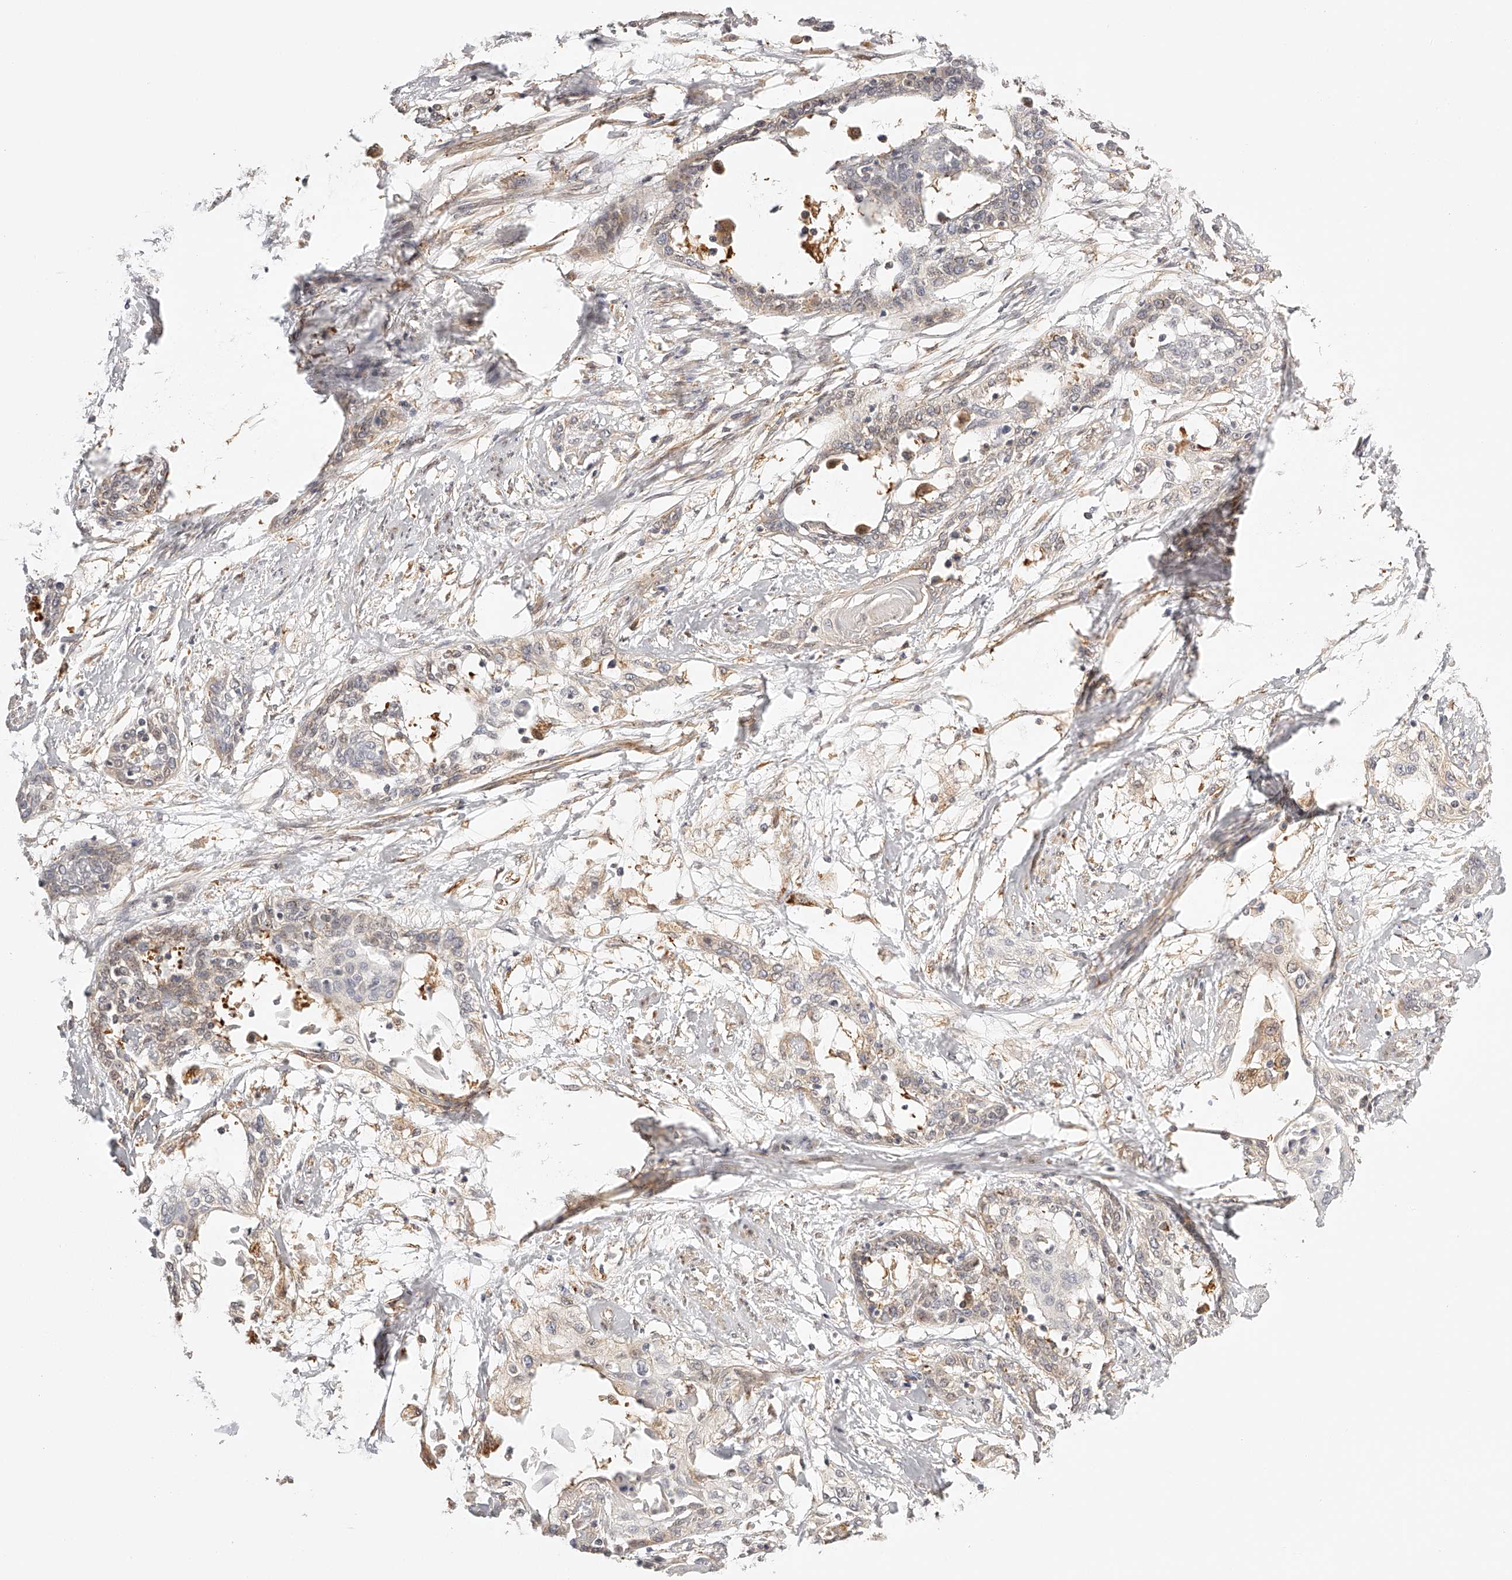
{"staining": {"intensity": "weak", "quantity": "25%-75%", "location": "cytoplasmic/membranous"}, "tissue": "cervical cancer", "cell_type": "Tumor cells", "image_type": "cancer", "snomed": [{"axis": "morphology", "description": "Squamous cell carcinoma, NOS"}, {"axis": "topography", "description": "Cervix"}], "caption": "A brown stain labels weak cytoplasmic/membranous expression of a protein in human cervical cancer tumor cells.", "gene": "SYNC", "patient": {"sex": "female", "age": 57}}